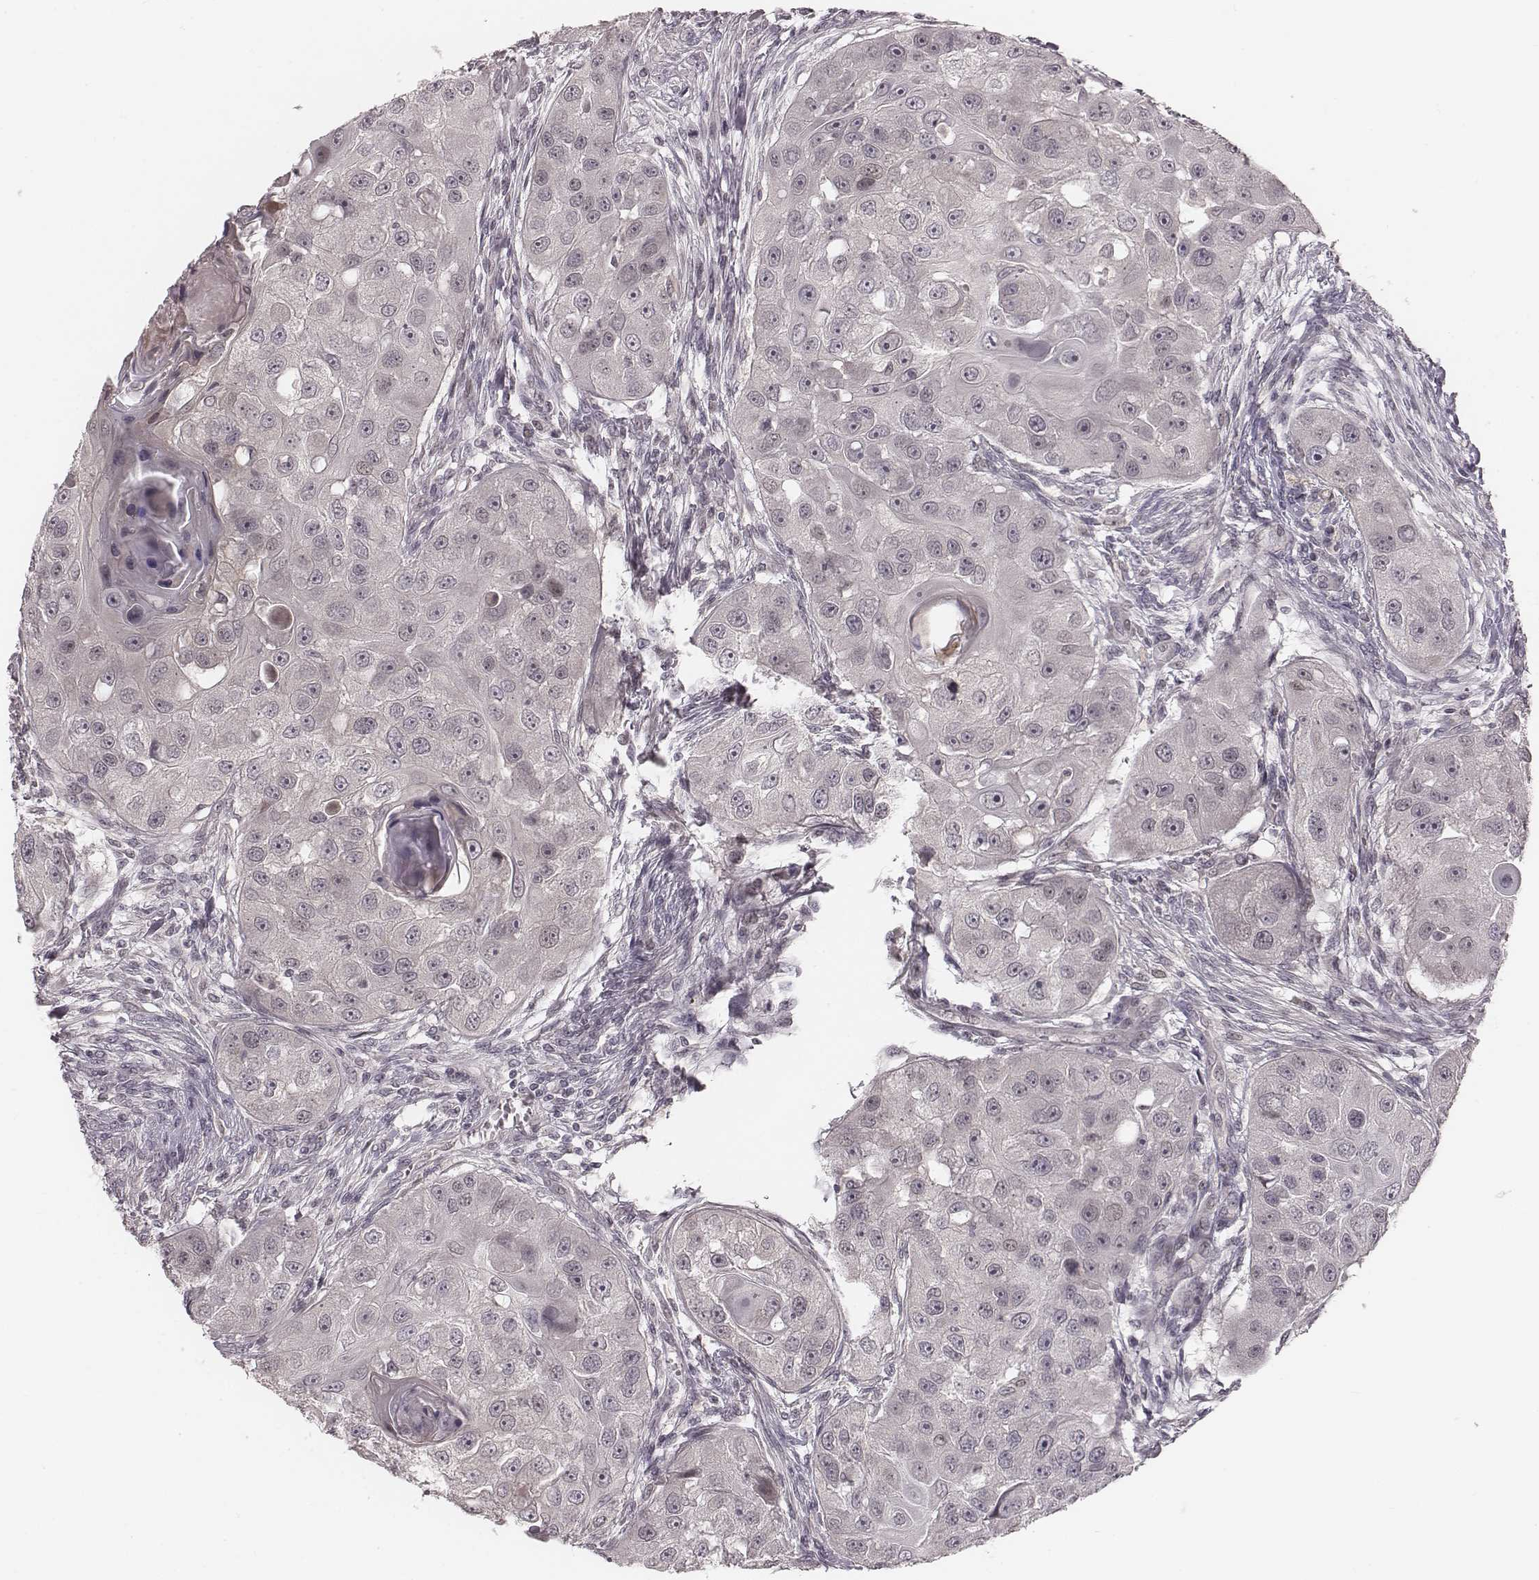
{"staining": {"intensity": "negative", "quantity": "none", "location": "none"}, "tissue": "head and neck cancer", "cell_type": "Tumor cells", "image_type": "cancer", "snomed": [{"axis": "morphology", "description": "Squamous cell carcinoma, NOS"}, {"axis": "topography", "description": "Head-Neck"}], "caption": "This micrograph is of head and neck cancer stained with immunohistochemistry to label a protein in brown with the nuclei are counter-stained blue. There is no positivity in tumor cells. Nuclei are stained in blue.", "gene": "IQCG", "patient": {"sex": "male", "age": 51}}